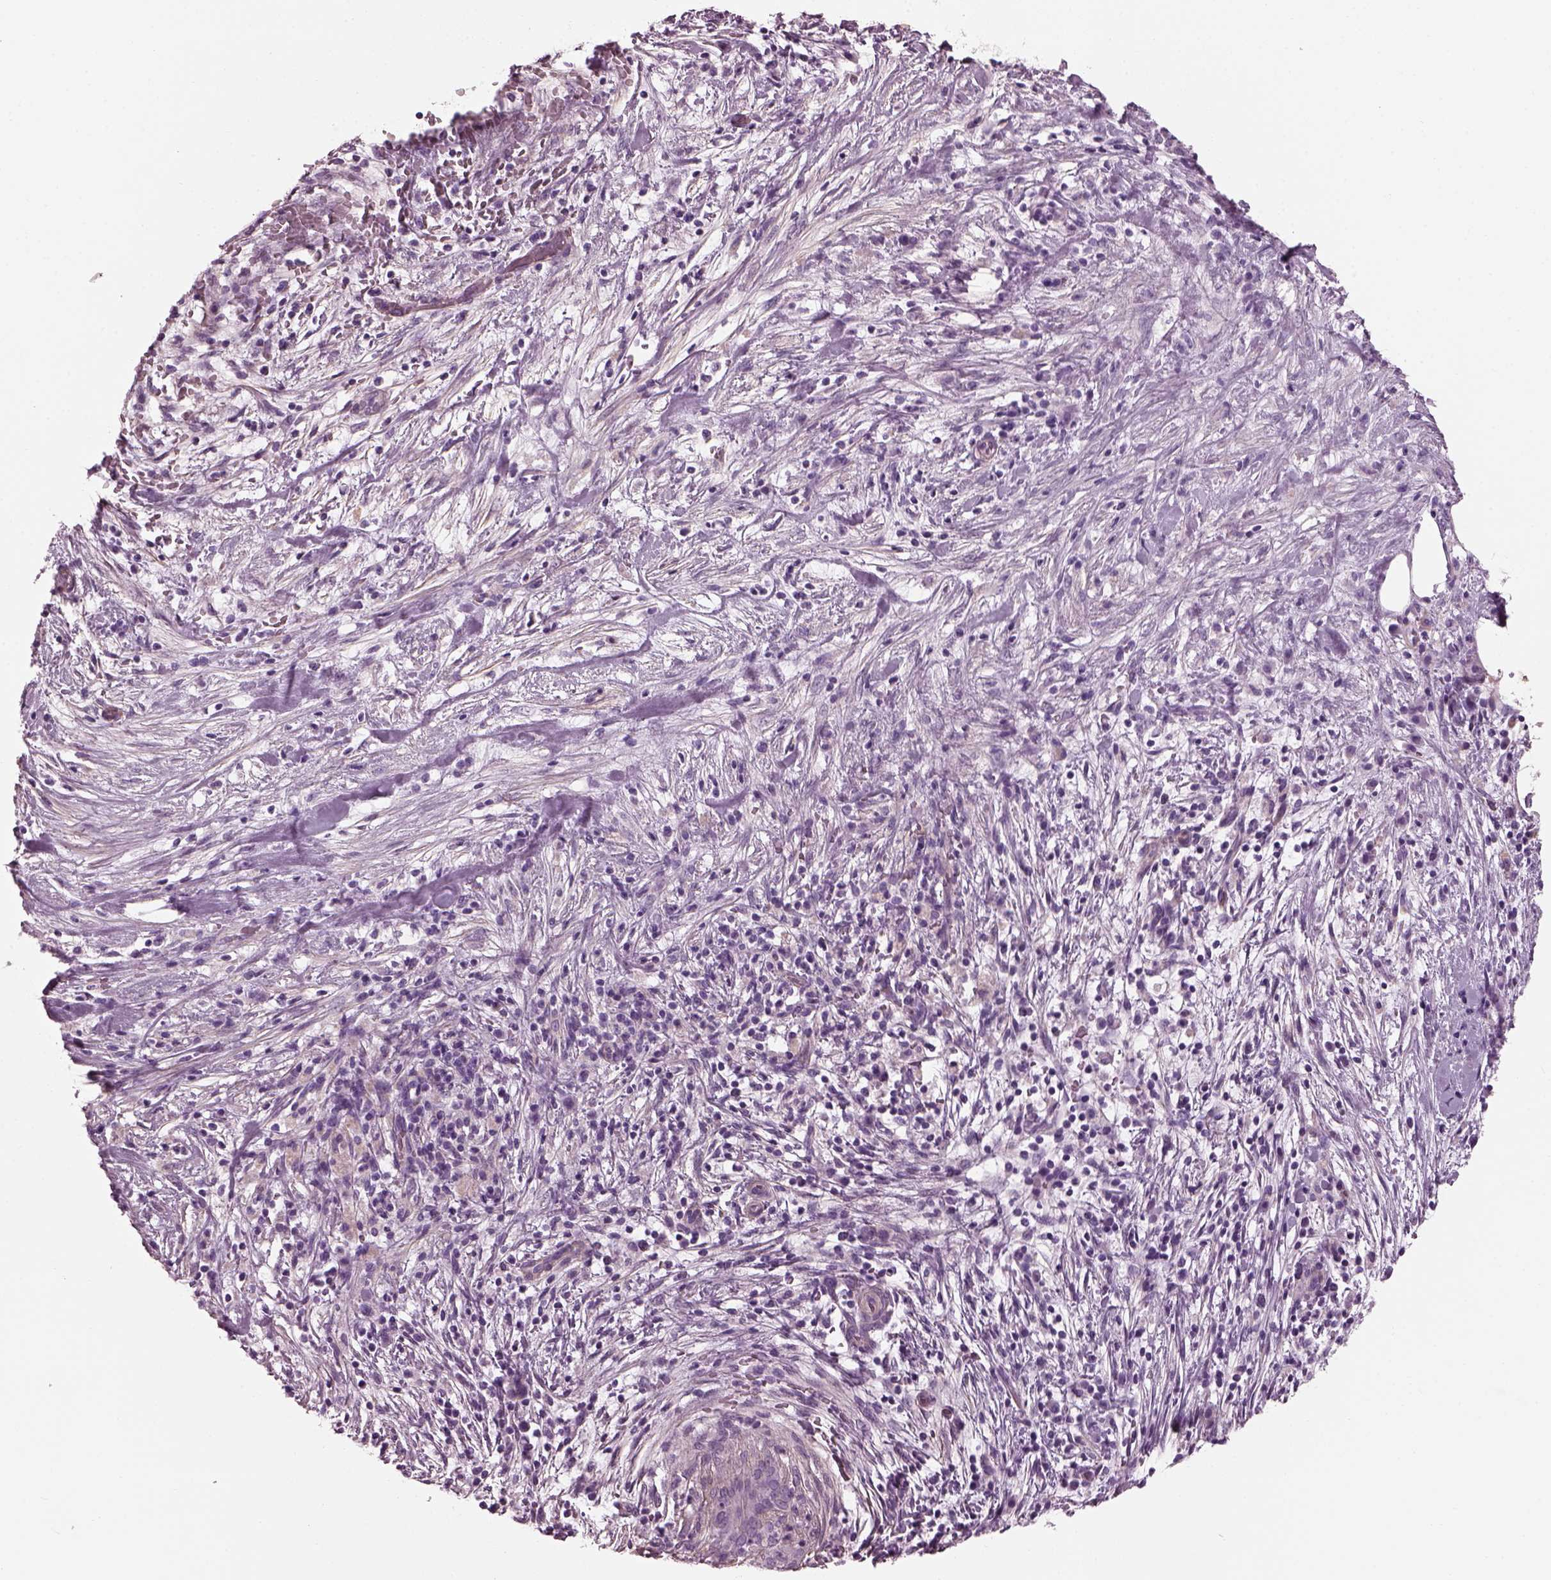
{"staining": {"intensity": "negative", "quantity": "none", "location": "none"}, "tissue": "pancreatic cancer", "cell_type": "Tumor cells", "image_type": "cancer", "snomed": [{"axis": "morphology", "description": "Adenocarcinoma, NOS"}, {"axis": "topography", "description": "Pancreas"}], "caption": "Micrograph shows no protein positivity in tumor cells of pancreatic cancer tissue. (Brightfield microscopy of DAB immunohistochemistry at high magnification).", "gene": "BFSP1", "patient": {"sex": "male", "age": 44}}